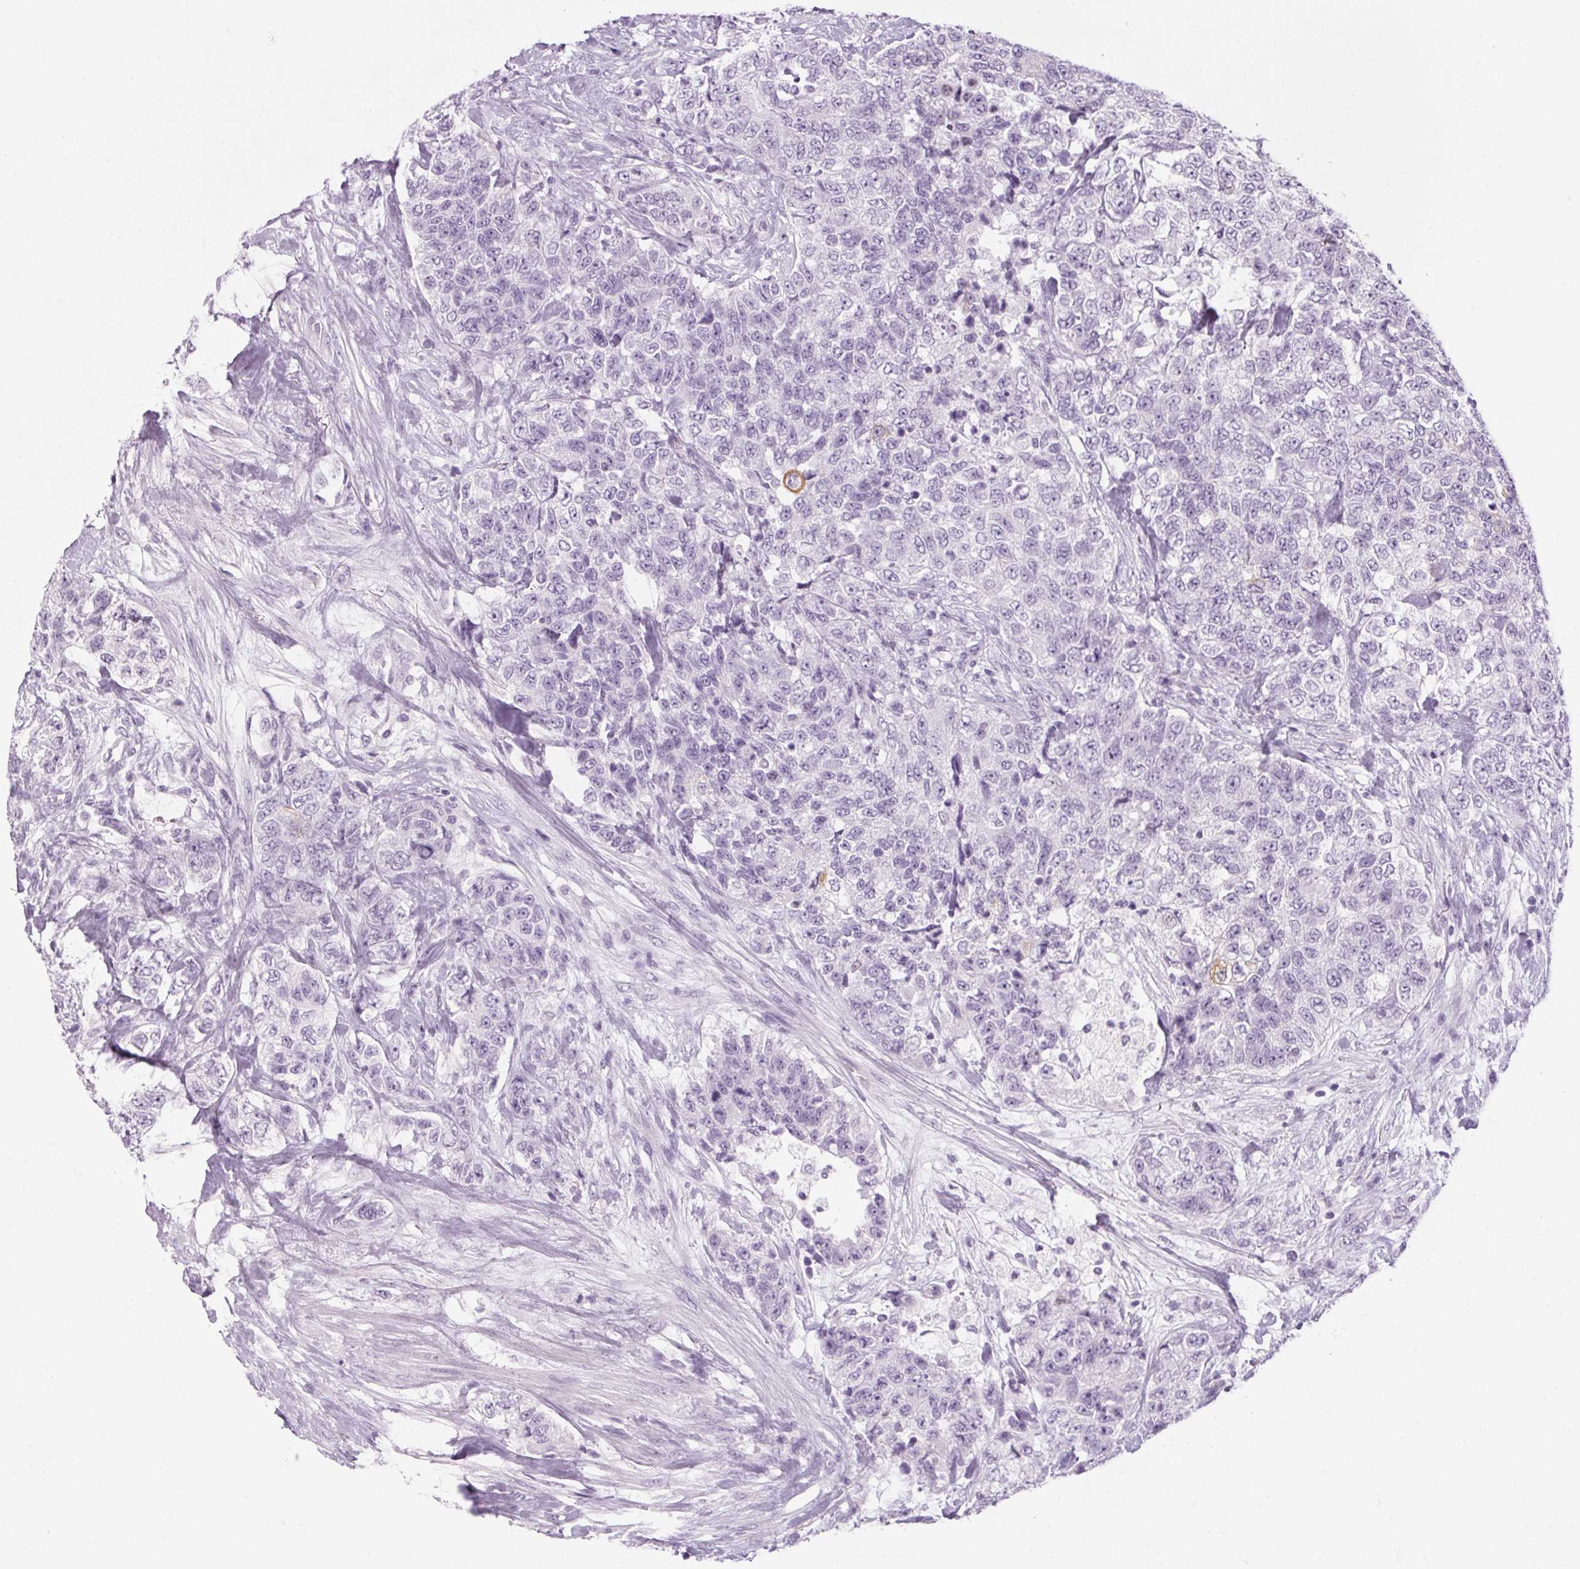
{"staining": {"intensity": "negative", "quantity": "none", "location": "none"}, "tissue": "urothelial cancer", "cell_type": "Tumor cells", "image_type": "cancer", "snomed": [{"axis": "morphology", "description": "Urothelial carcinoma, High grade"}, {"axis": "topography", "description": "Urinary bladder"}], "caption": "Urothelial carcinoma (high-grade) stained for a protein using immunohistochemistry demonstrates no expression tumor cells.", "gene": "RPTN", "patient": {"sex": "female", "age": 78}}